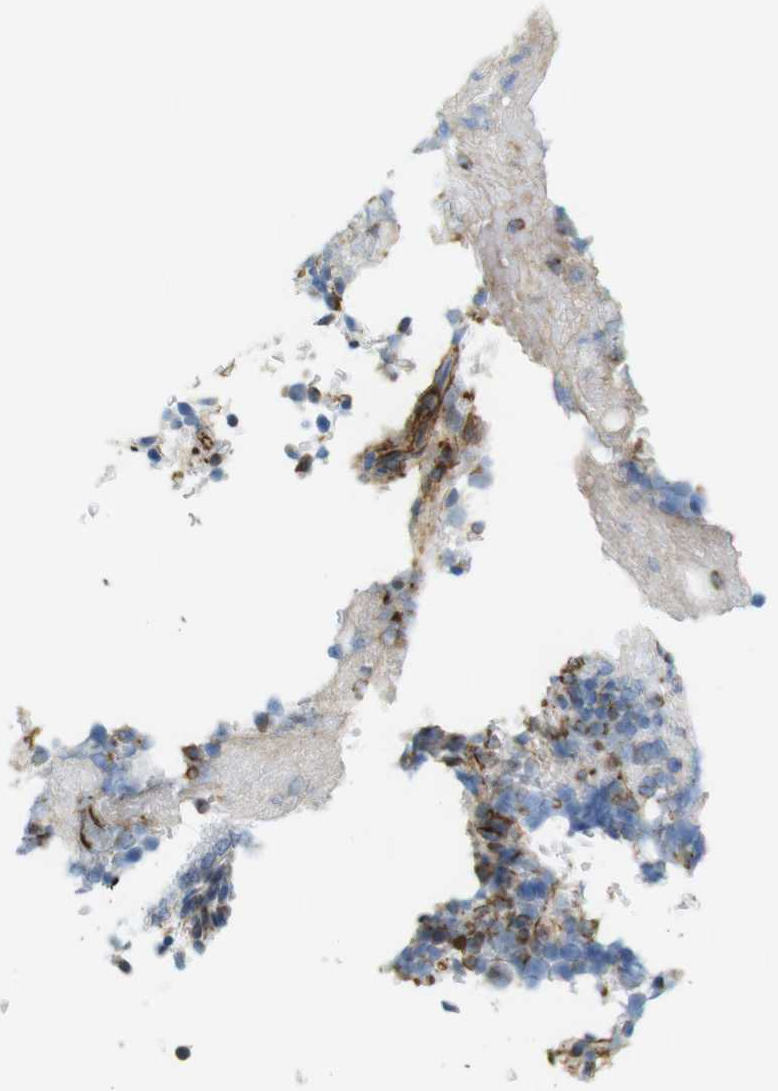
{"staining": {"intensity": "weak", "quantity": "<25%", "location": "cytoplasmic/membranous"}, "tissue": "bone marrow", "cell_type": "Hematopoietic cells", "image_type": "normal", "snomed": [{"axis": "morphology", "description": "Normal tissue, NOS"}, {"axis": "topography", "description": "Bone marrow"}], "caption": "High magnification brightfield microscopy of unremarkable bone marrow stained with DAB (brown) and counterstained with hematoxylin (blue): hematopoietic cells show no significant staining. Brightfield microscopy of IHC stained with DAB (brown) and hematoxylin (blue), captured at high magnification.", "gene": "MS4A10", "patient": {"sex": "female", "age": 73}}